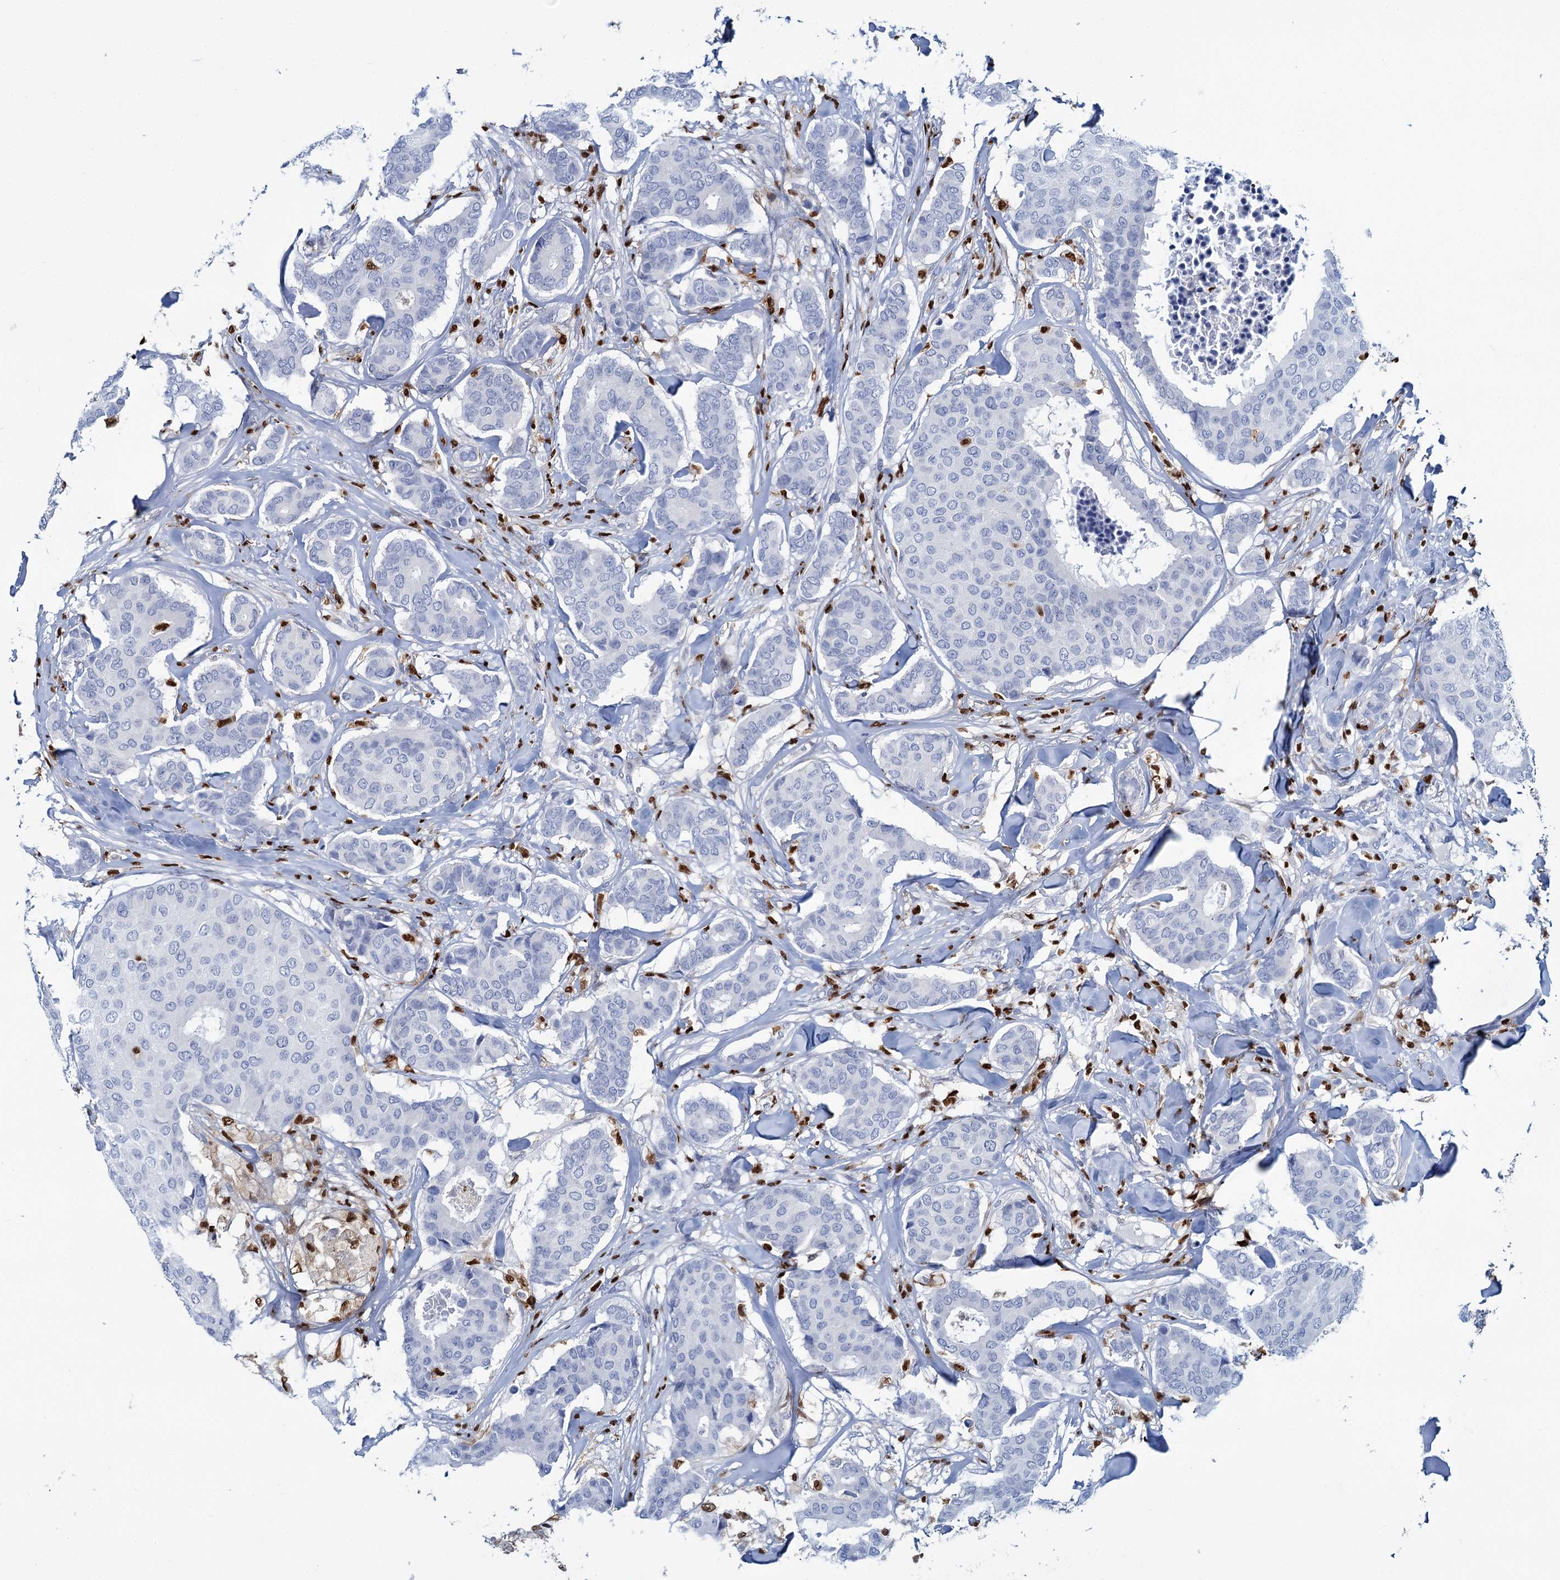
{"staining": {"intensity": "negative", "quantity": "none", "location": "none"}, "tissue": "breast cancer", "cell_type": "Tumor cells", "image_type": "cancer", "snomed": [{"axis": "morphology", "description": "Duct carcinoma"}, {"axis": "topography", "description": "Breast"}], "caption": "Breast invasive ductal carcinoma was stained to show a protein in brown. There is no significant positivity in tumor cells. The staining was performed using DAB to visualize the protein expression in brown, while the nuclei were stained in blue with hematoxylin (Magnification: 20x).", "gene": "CELF2", "patient": {"sex": "female", "age": 75}}